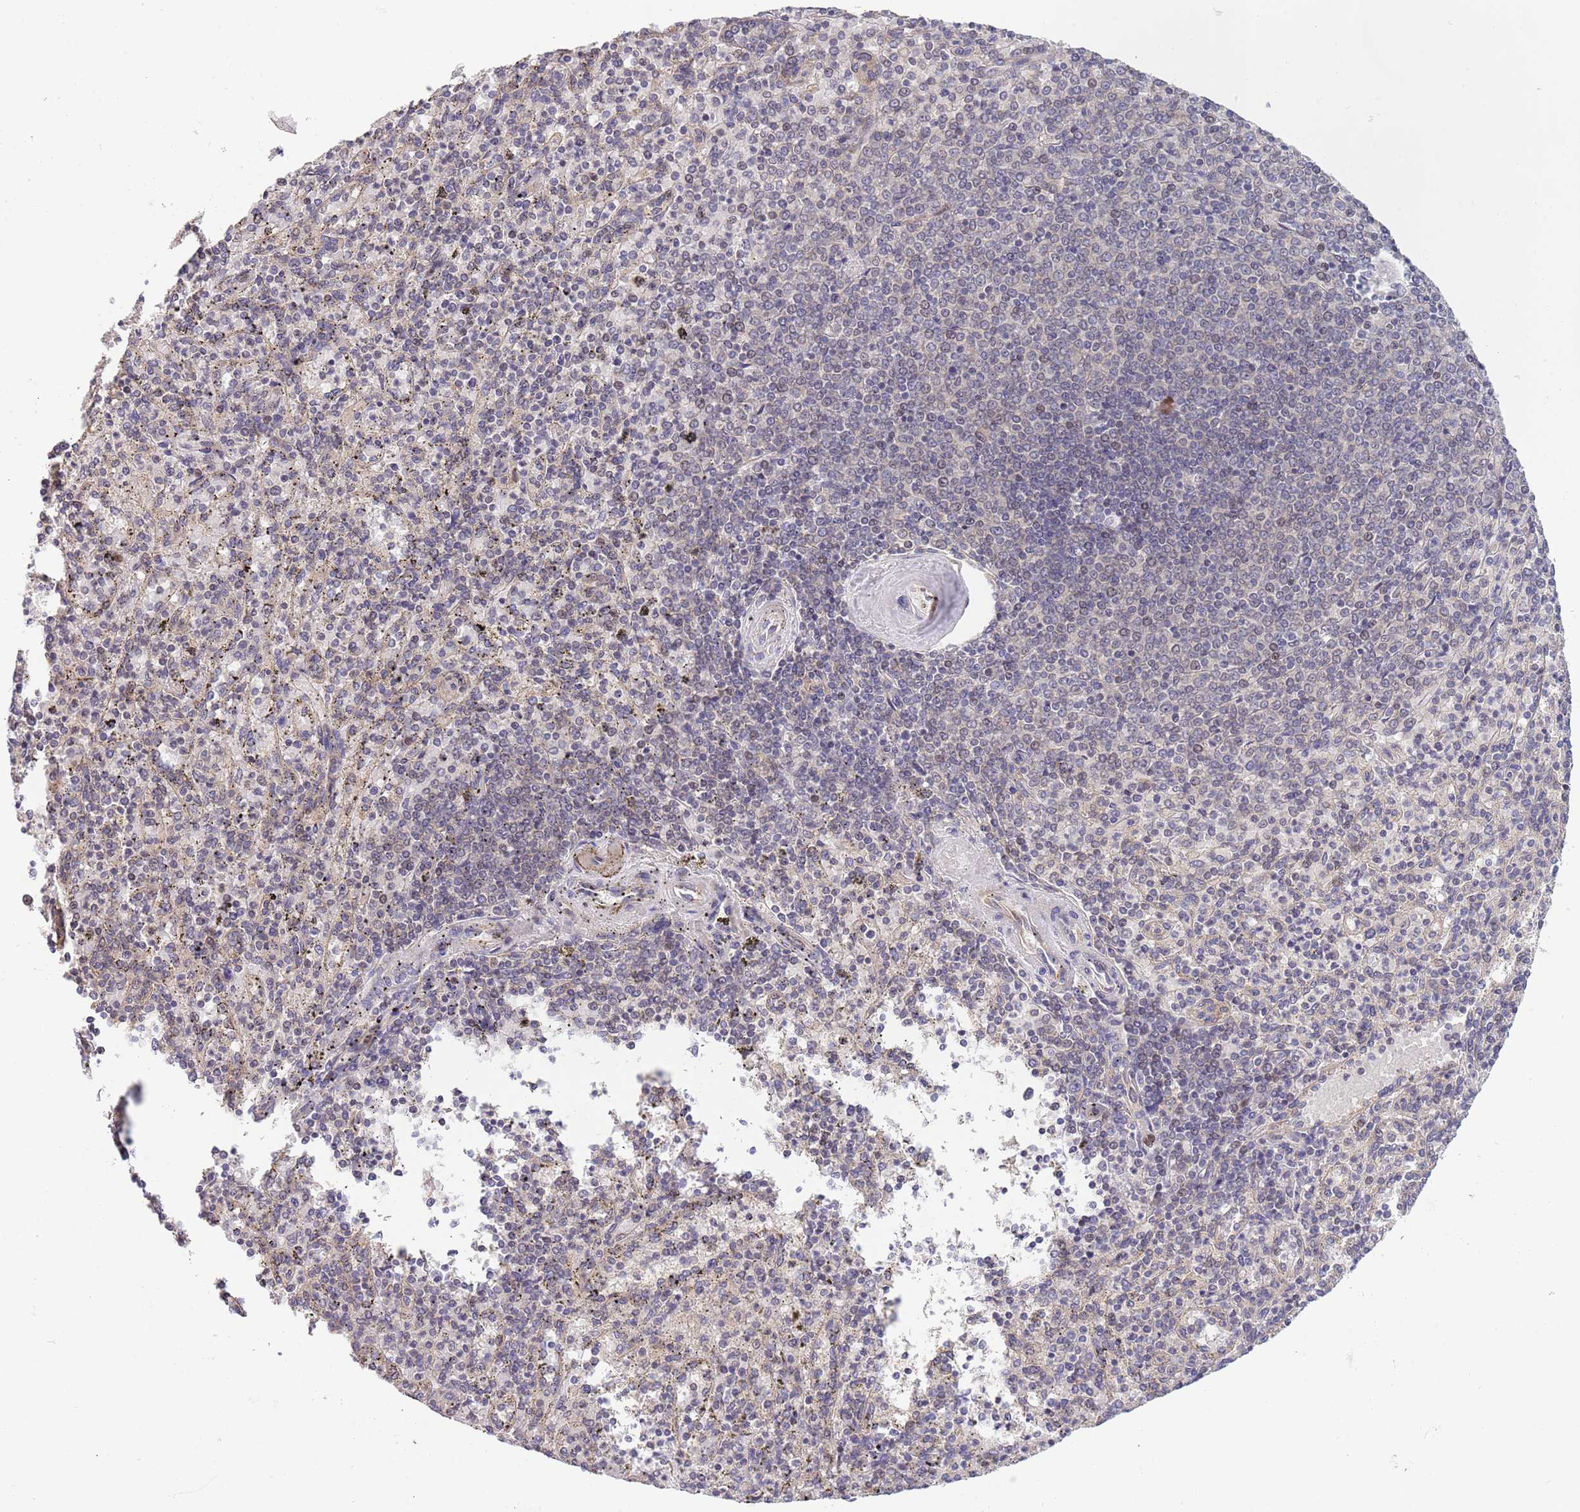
{"staining": {"intensity": "moderate", "quantity": "<25%", "location": "nuclear"}, "tissue": "spleen", "cell_type": "Cells in red pulp", "image_type": "normal", "snomed": [{"axis": "morphology", "description": "Normal tissue, NOS"}, {"axis": "topography", "description": "Spleen"}], "caption": "Spleen stained for a protein exhibits moderate nuclear positivity in cells in red pulp. (Brightfield microscopy of DAB IHC at high magnification).", "gene": "TBX10", "patient": {"sex": "male", "age": 82}}